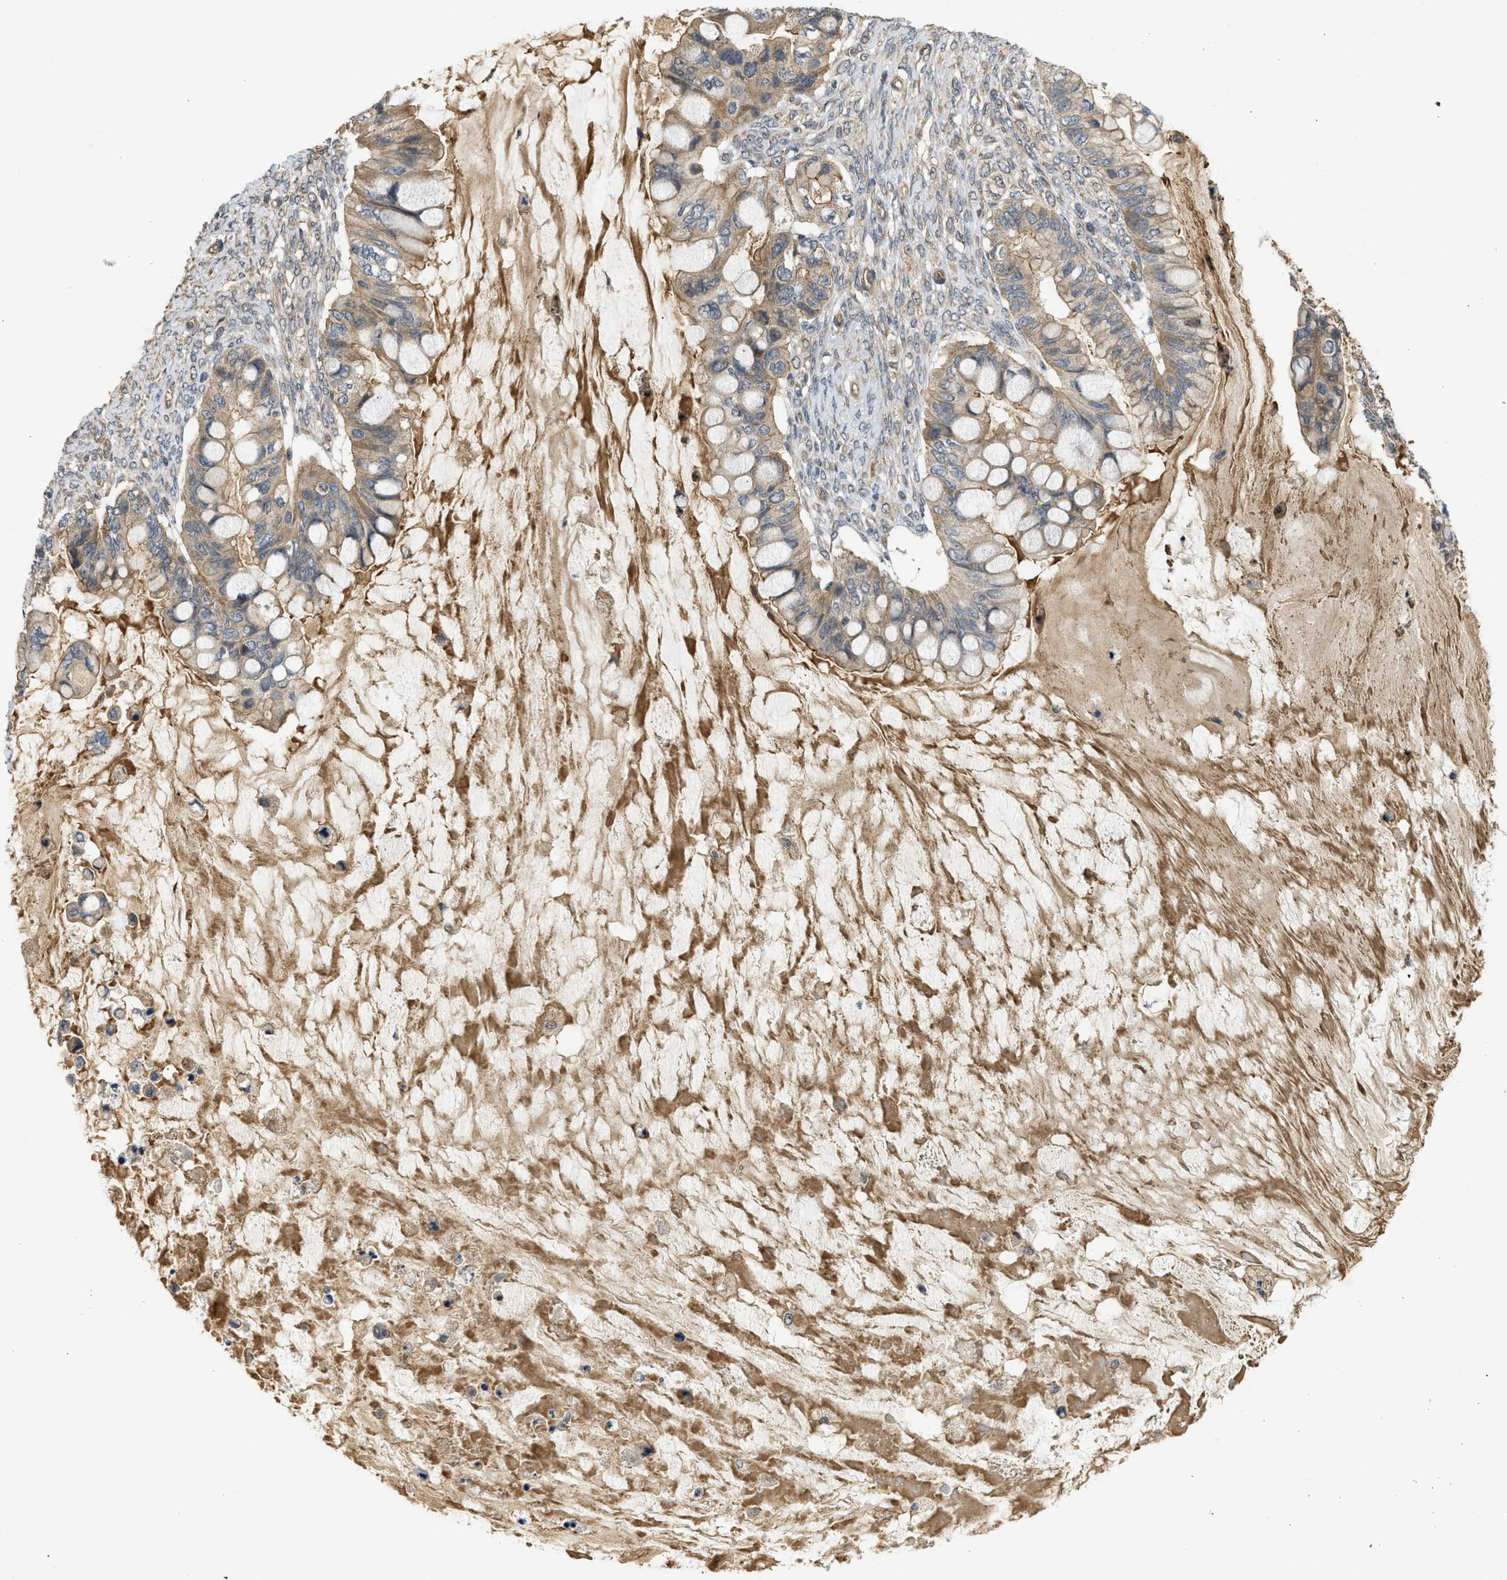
{"staining": {"intensity": "weak", "quantity": ">75%", "location": "cytoplasmic/membranous"}, "tissue": "ovarian cancer", "cell_type": "Tumor cells", "image_type": "cancer", "snomed": [{"axis": "morphology", "description": "Cystadenocarcinoma, mucinous, NOS"}, {"axis": "topography", "description": "Ovary"}], "caption": "Human ovarian mucinous cystadenocarcinoma stained with a brown dye demonstrates weak cytoplasmic/membranous positive expression in approximately >75% of tumor cells.", "gene": "ADCY8", "patient": {"sex": "female", "age": 80}}